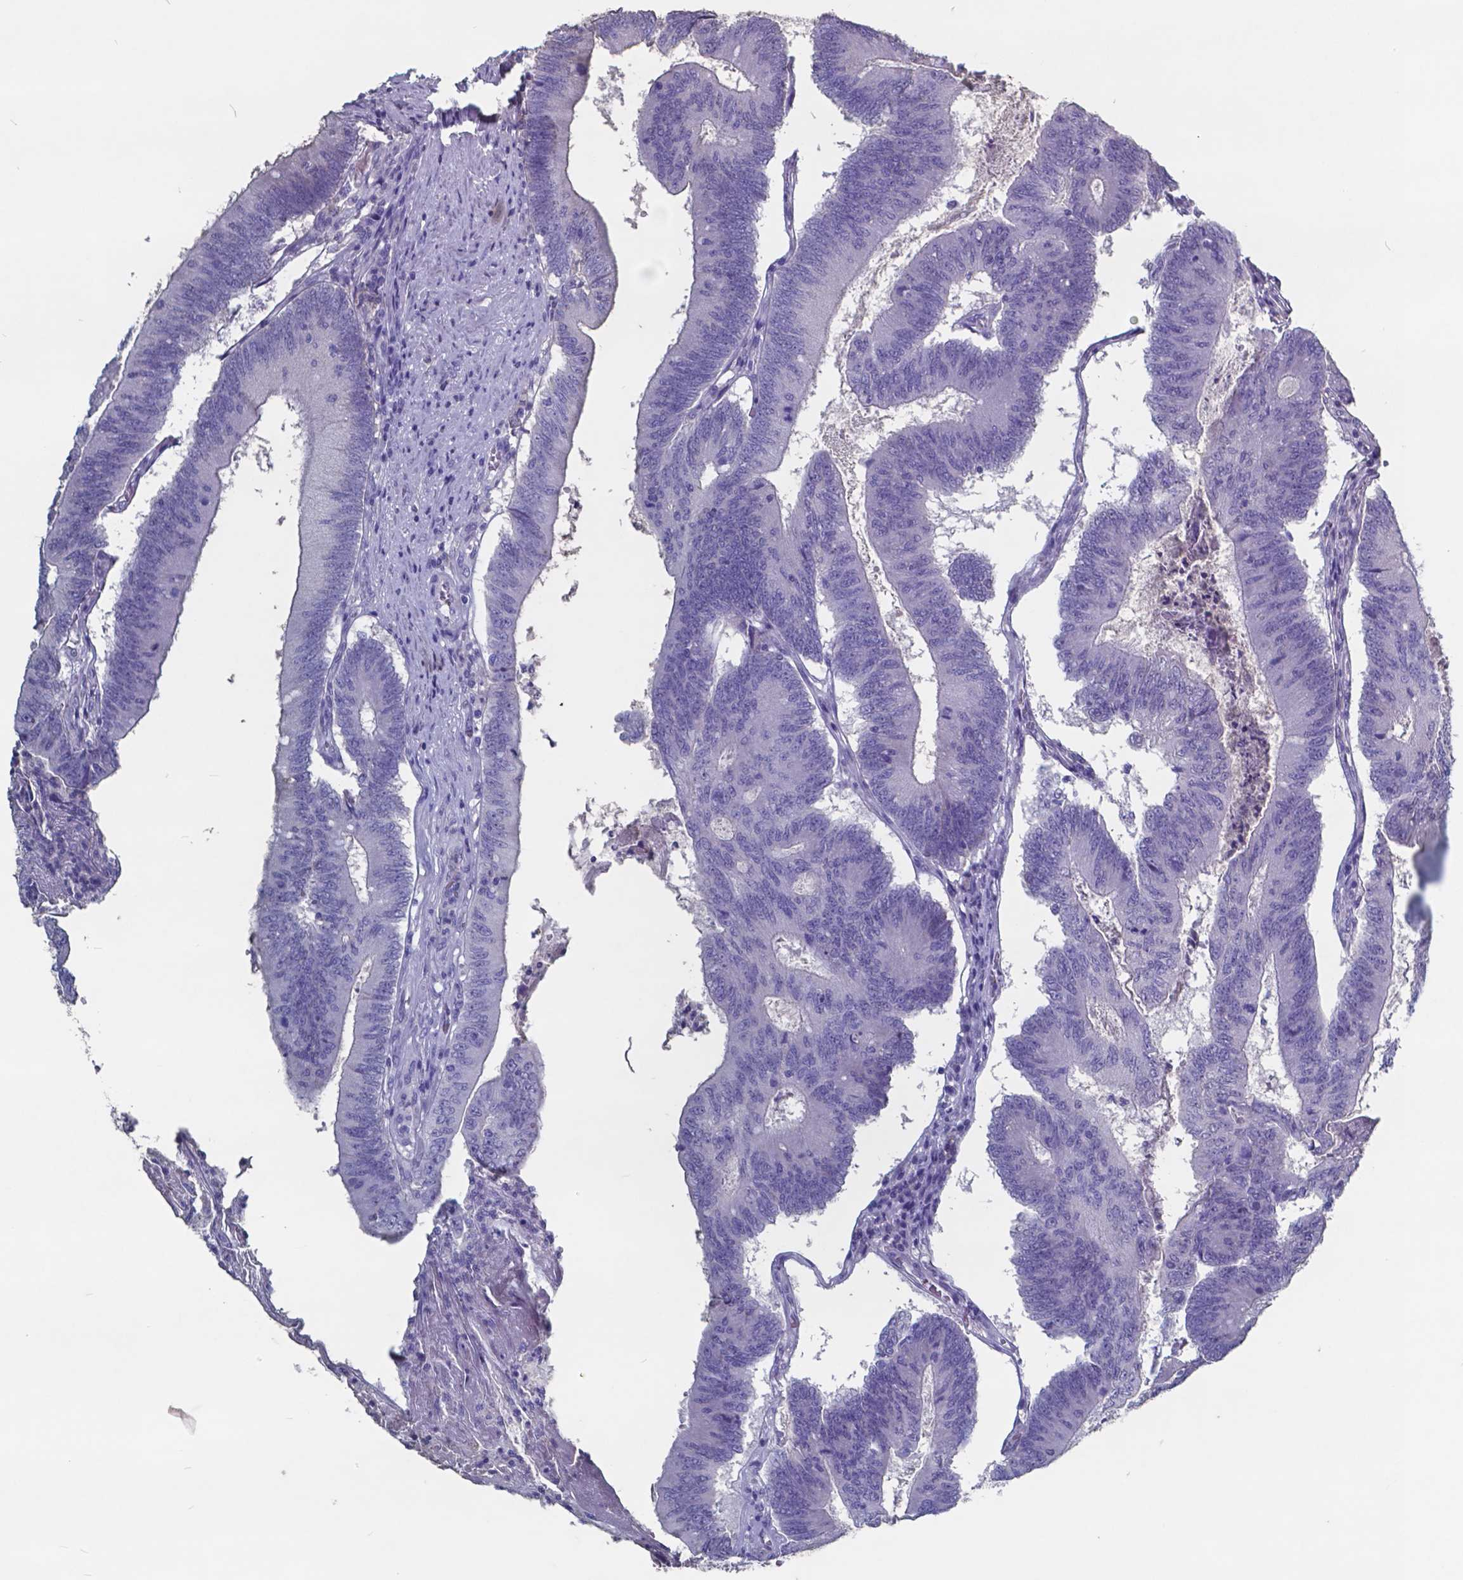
{"staining": {"intensity": "negative", "quantity": "none", "location": "none"}, "tissue": "colorectal cancer", "cell_type": "Tumor cells", "image_type": "cancer", "snomed": [{"axis": "morphology", "description": "Adenocarcinoma, NOS"}, {"axis": "topography", "description": "Colon"}], "caption": "IHC photomicrograph of neoplastic tissue: colorectal cancer stained with DAB (3,3'-diaminobenzidine) displays no significant protein expression in tumor cells. (Stains: DAB immunohistochemistry with hematoxylin counter stain, Microscopy: brightfield microscopy at high magnification).", "gene": "TTR", "patient": {"sex": "female", "age": 70}}